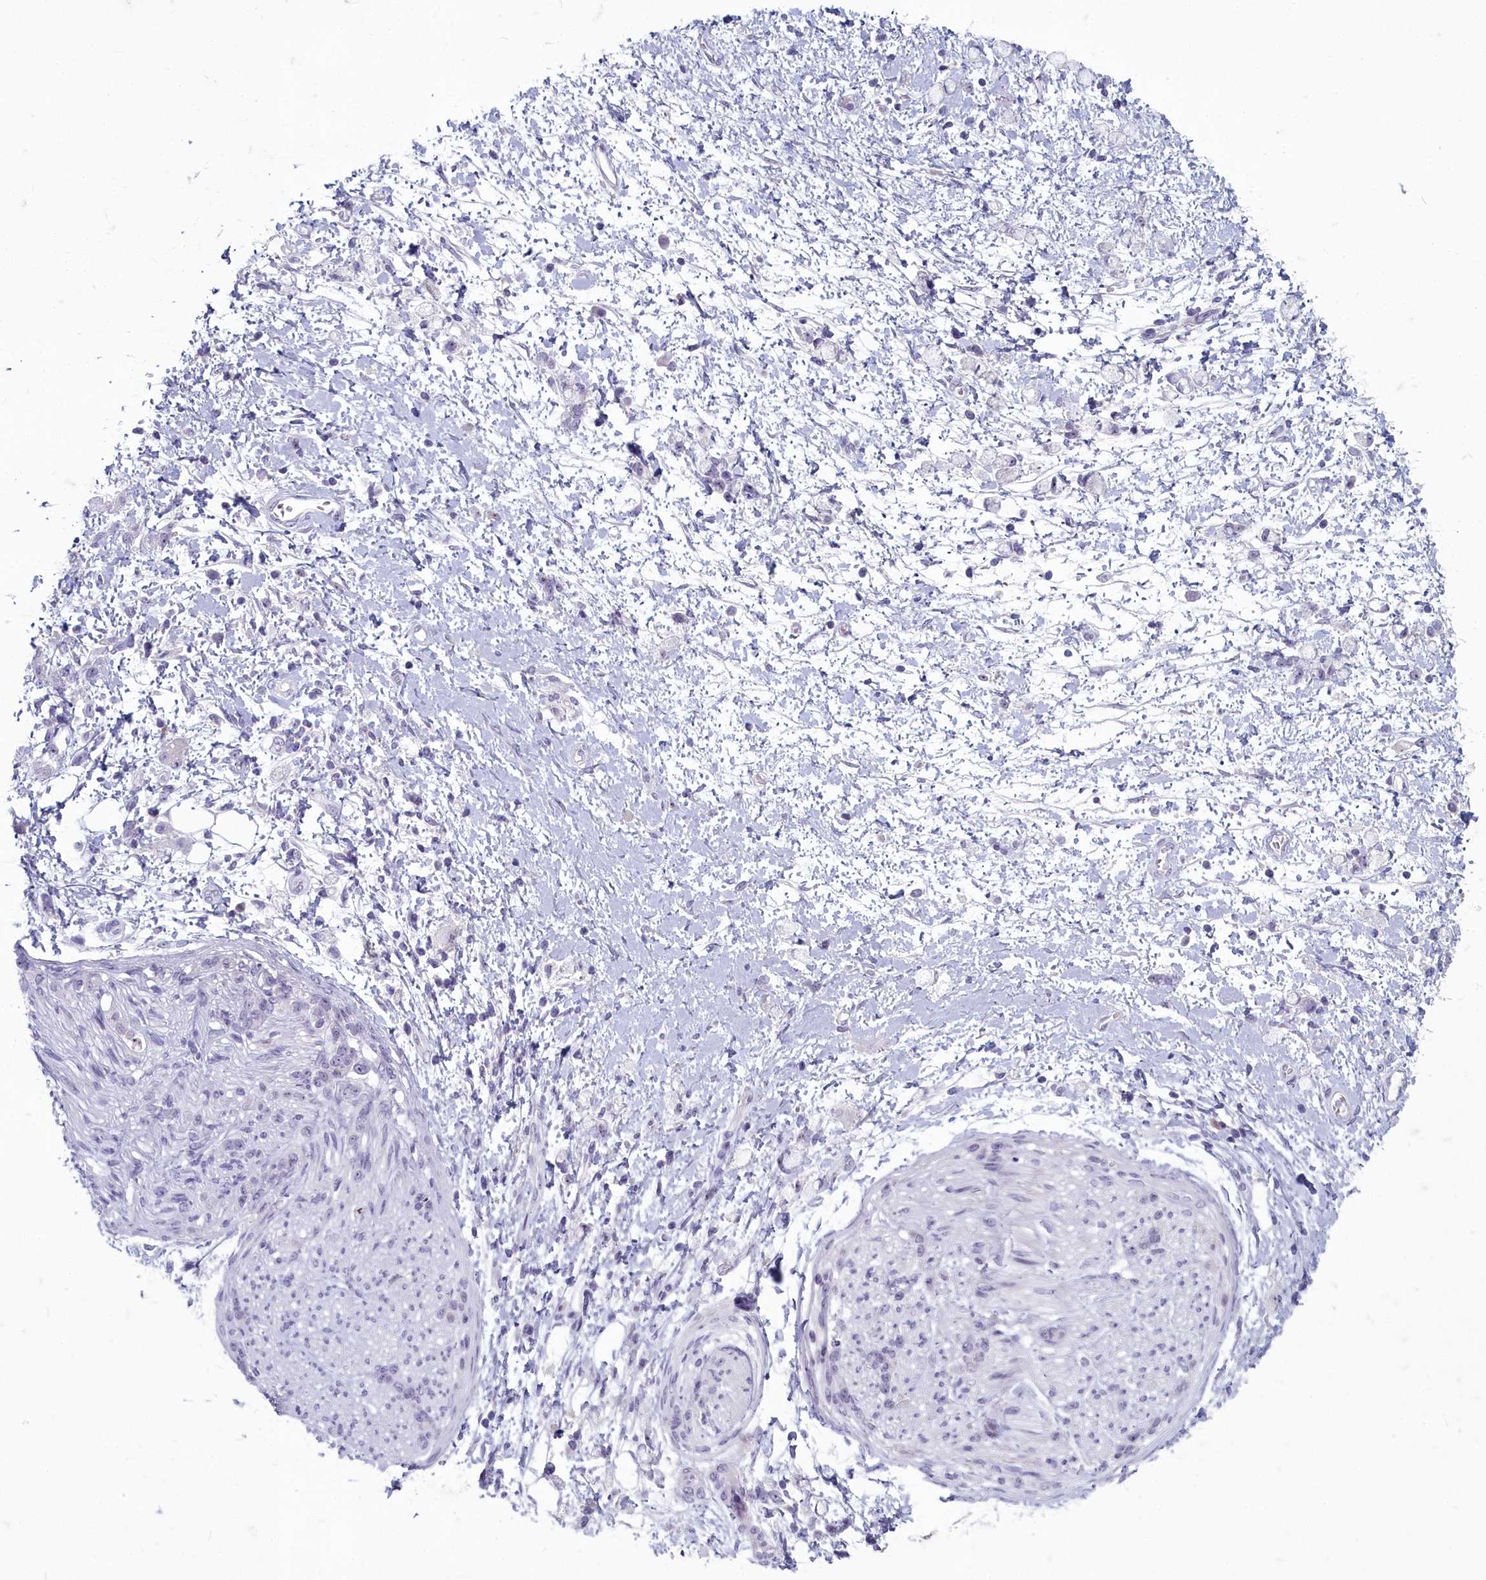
{"staining": {"intensity": "negative", "quantity": "none", "location": "none"}, "tissue": "stomach cancer", "cell_type": "Tumor cells", "image_type": "cancer", "snomed": [{"axis": "morphology", "description": "Adenocarcinoma, NOS"}, {"axis": "topography", "description": "Stomach"}], "caption": "The image reveals no staining of tumor cells in stomach cancer (adenocarcinoma).", "gene": "INSYN2A", "patient": {"sex": "female", "age": 60}}